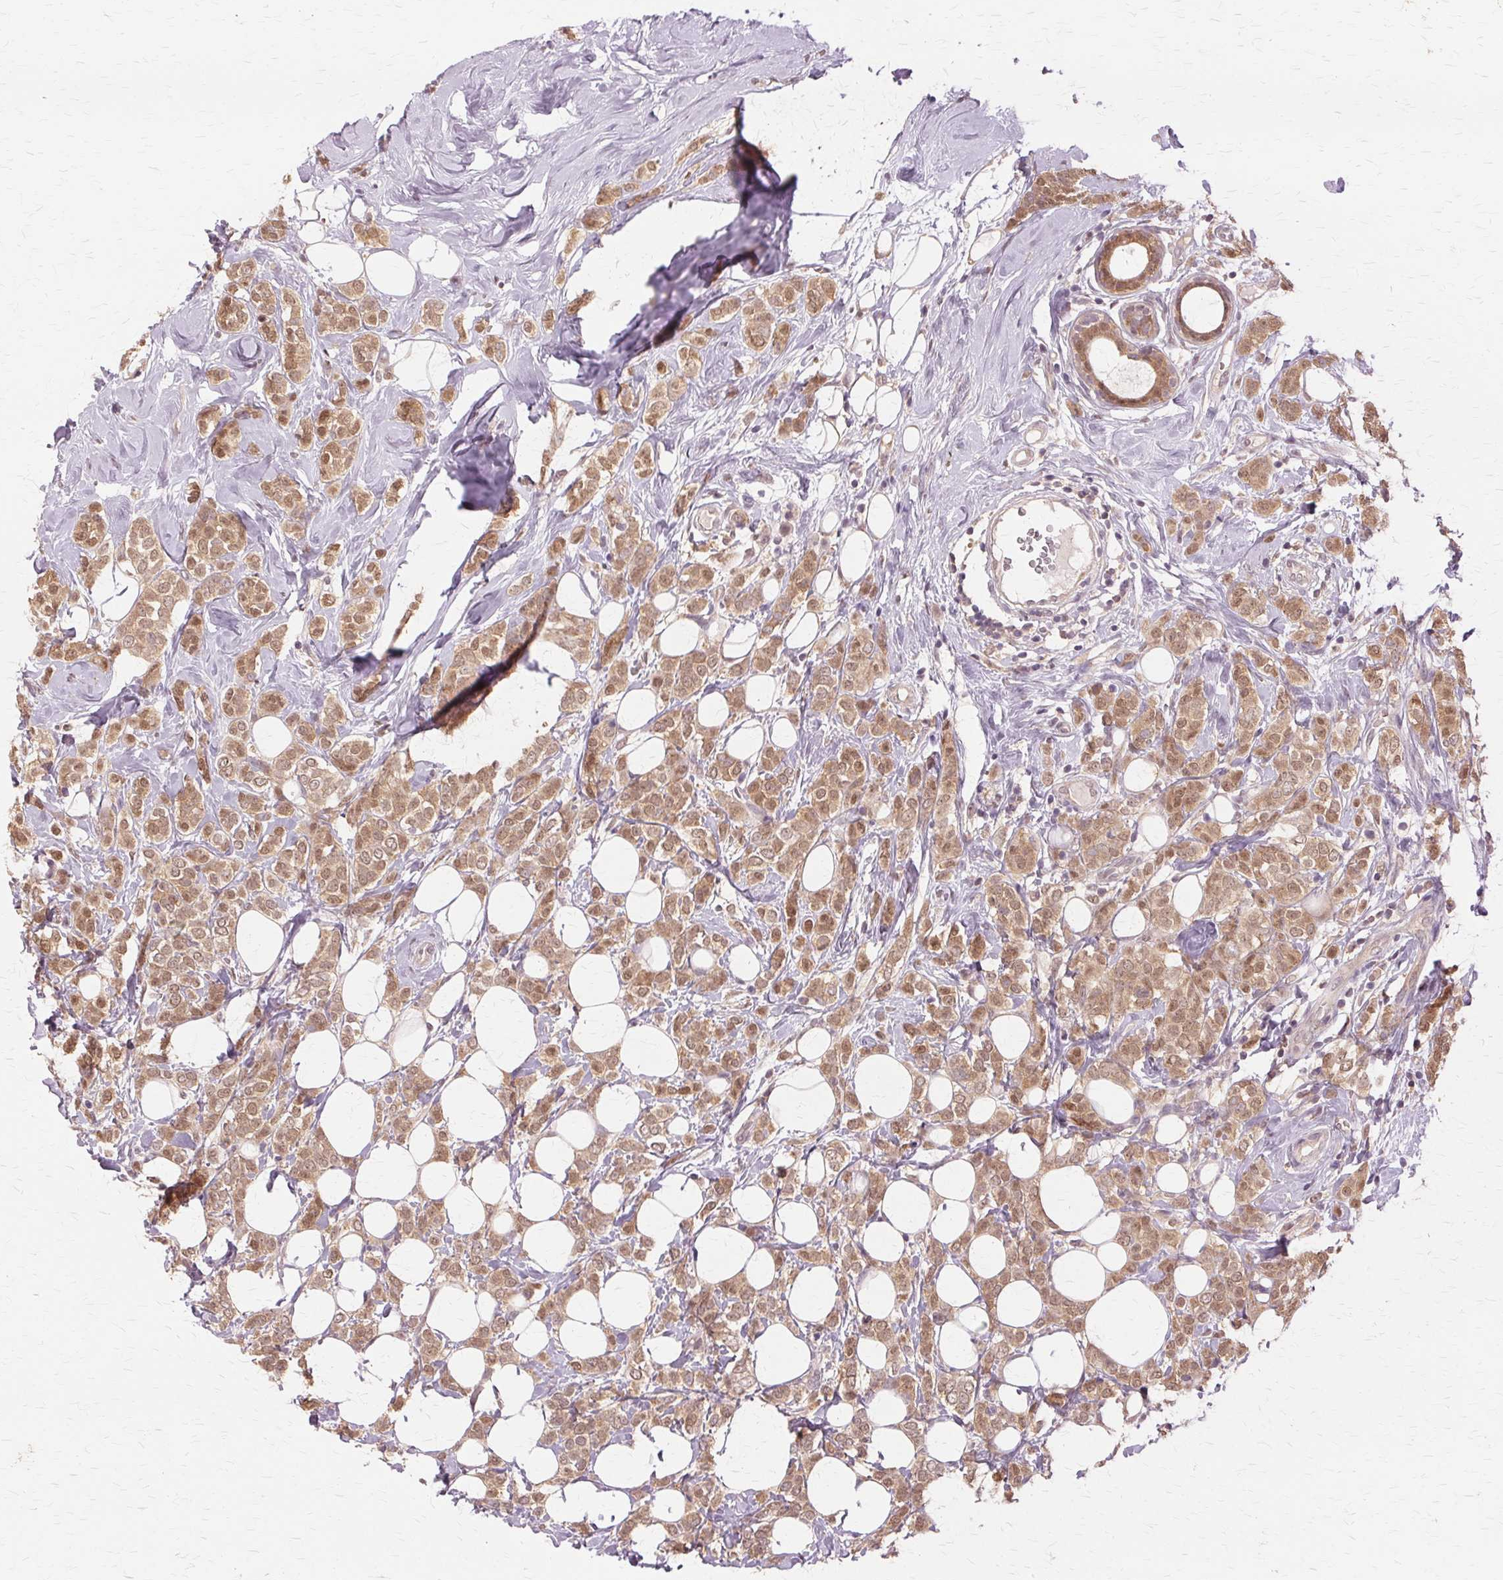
{"staining": {"intensity": "moderate", "quantity": ">75%", "location": "cytoplasmic/membranous,nuclear"}, "tissue": "breast cancer", "cell_type": "Tumor cells", "image_type": "cancer", "snomed": [{"axis": "morphology", "description": "Lobular carcinoma"}, {"axis": "topography", "description": "Breast"}], "caption": "A photomicrograph showing moderate cytoplasmic/membranous and nuclear staining in approximately >75% of tumor cells in breast cancer (lobular carcinoma), as visualized by brown immunohistochemical staining.", "gene": "PRMT5", "patient": {"sex": "female", "age": 49}}